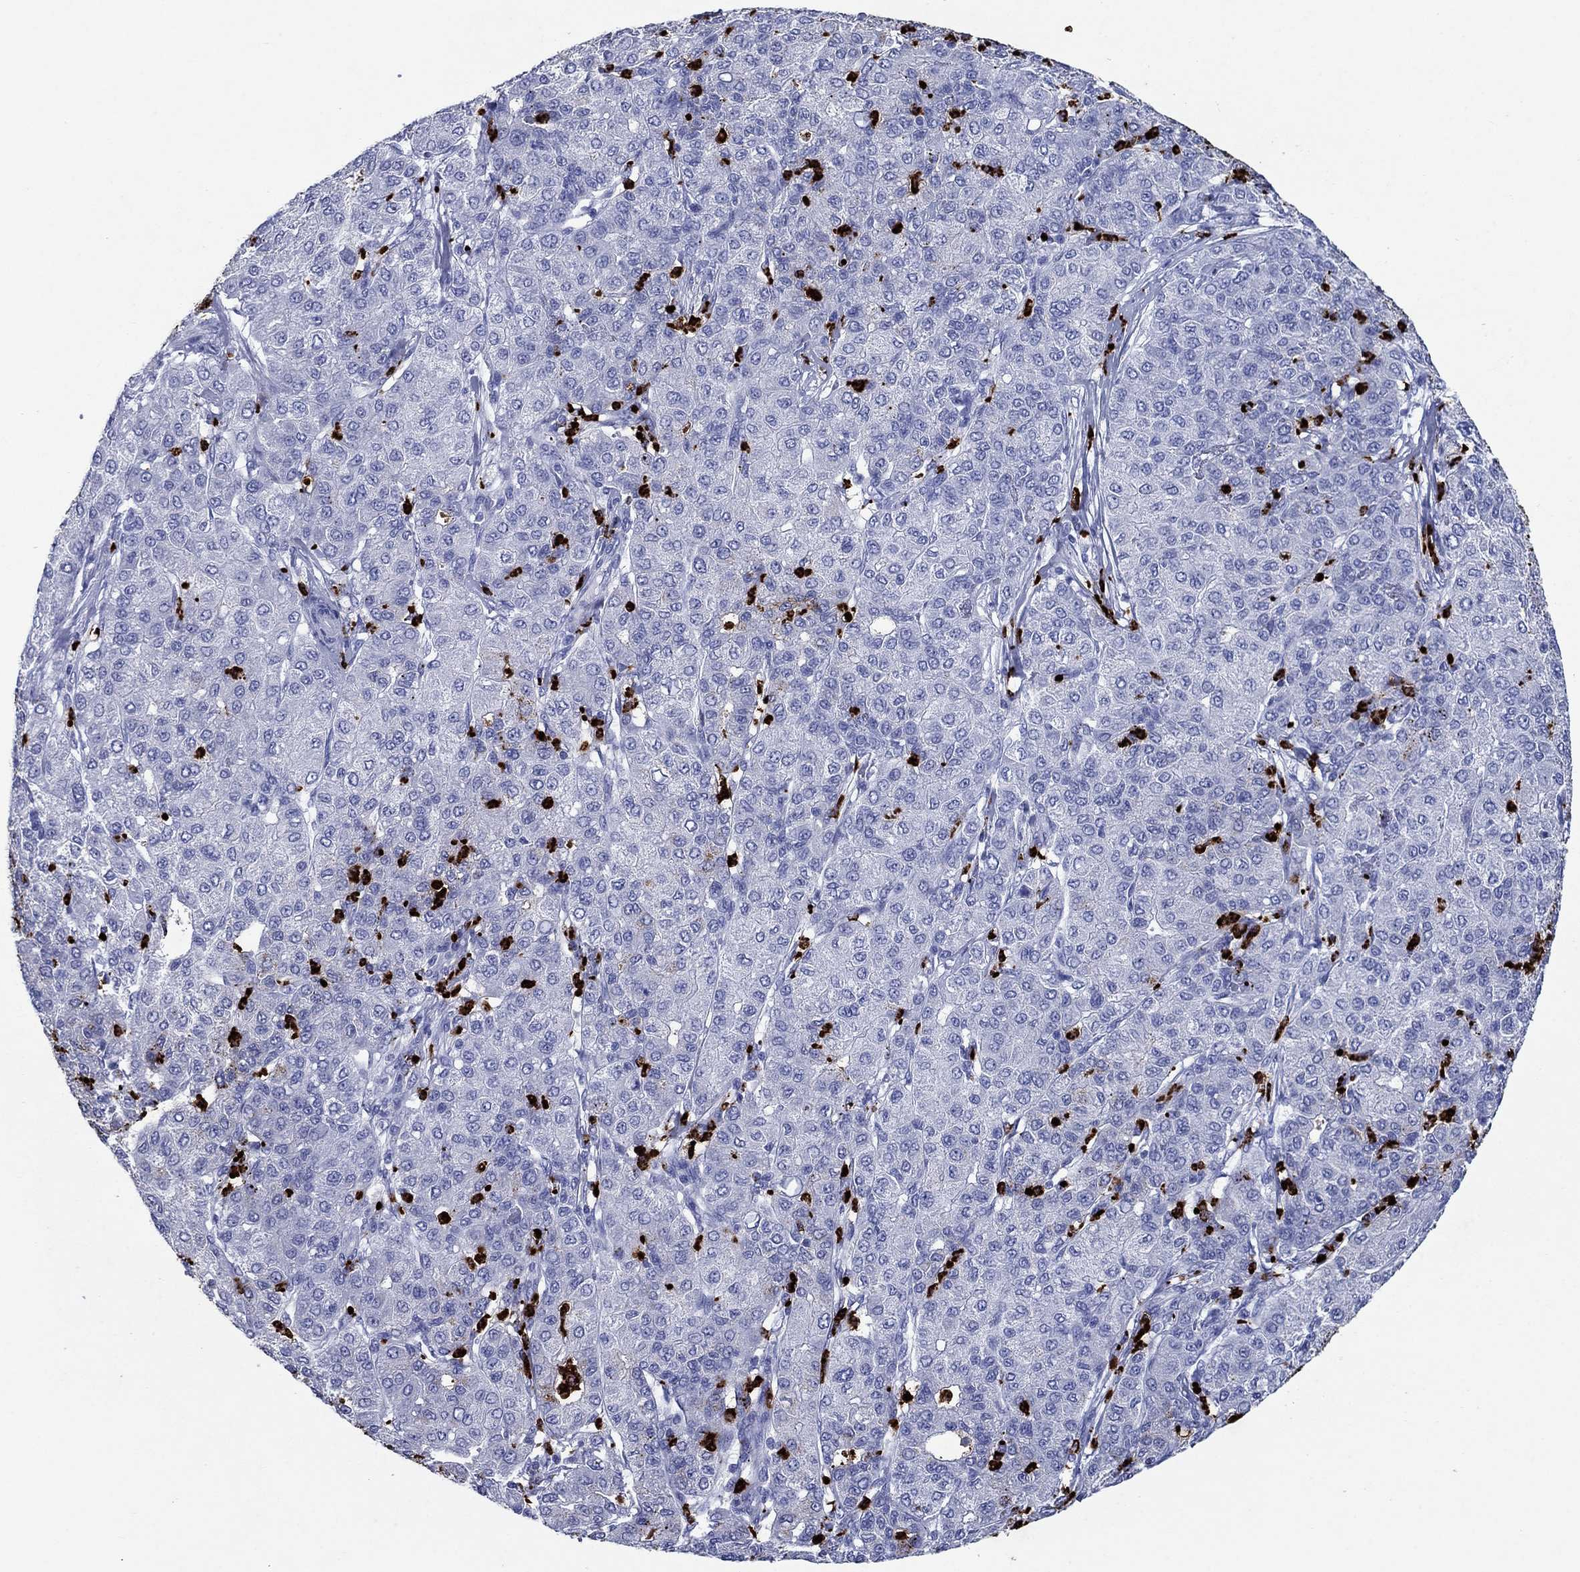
{"staining": {"intensity": "negative", "quantity": "none", "location": "none"}, "tissue": "liver cancer", "cell_type": "Tumor cells", "image_type": "cancer", "snomed": [{"axis": "morphology", "description": "Carcinoma, Hepatocellular, NOS"}, {"axis": "topography", "description": "Liver"}], "caption": "Tumor cells are negative for brown protein staining in hepatocellular carcinoma (liver).", "gene": "AZU1", "patient": {"sex": "male", "age": 65}}